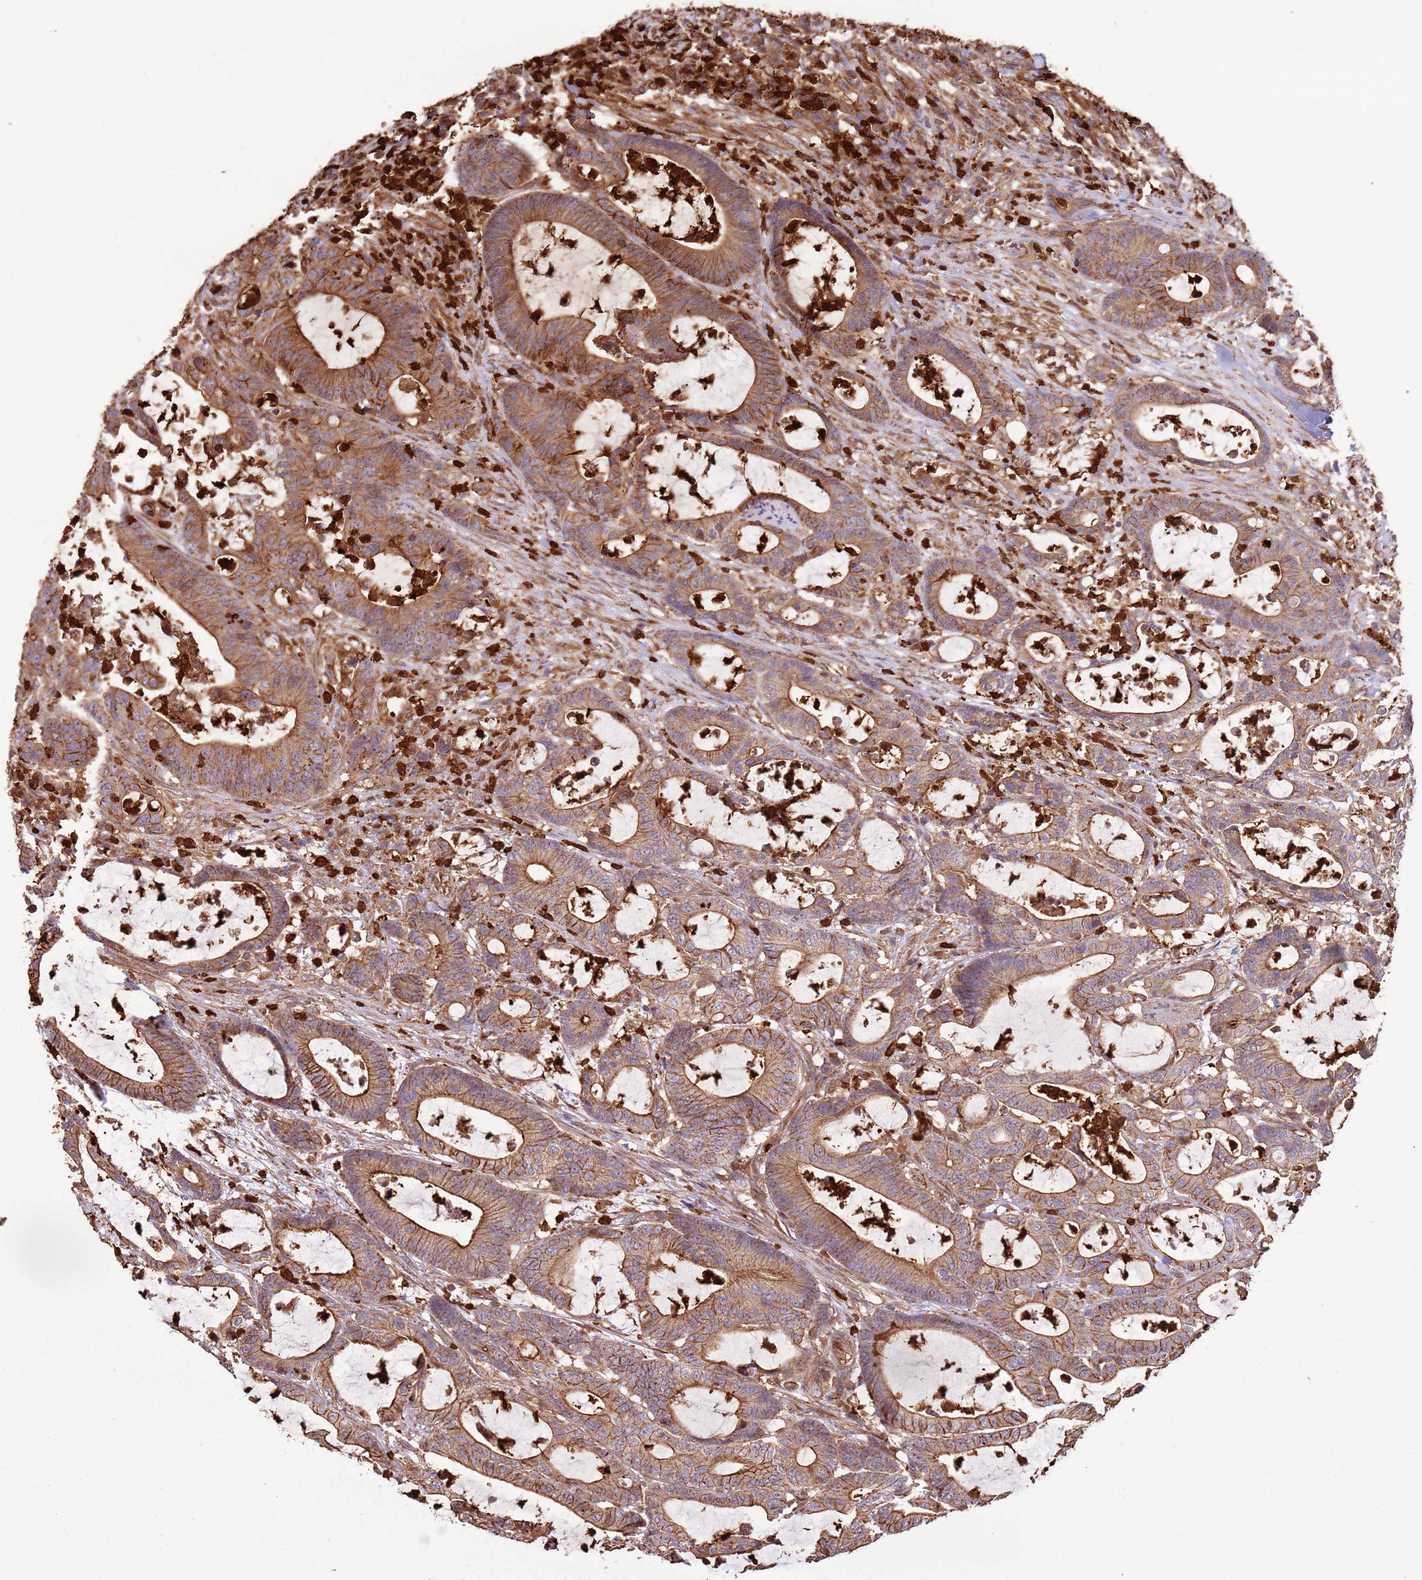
{"staining": {"intensity": "moderate", "quantity": ">75%", "location": "cytoplasmic/membranous"}, "tissue": "colorectal cancer", "cell_type": "Tumor cells", "image_type": "cancer", "snomed": [{"axis": "morphology", "description": "Adenocarcinoma, NOS"}, {"axis": "topography", "description": "Colon"}], "caption": "The micrograph demonstrates a brown stain indicating the presence of a protein in the cytoplasmic/membranous of tumor cells in colorectal cancer (adenocarcinoma).", "gene": "NDUFAF4", "patient": {"sex": "female", "age": 84}}